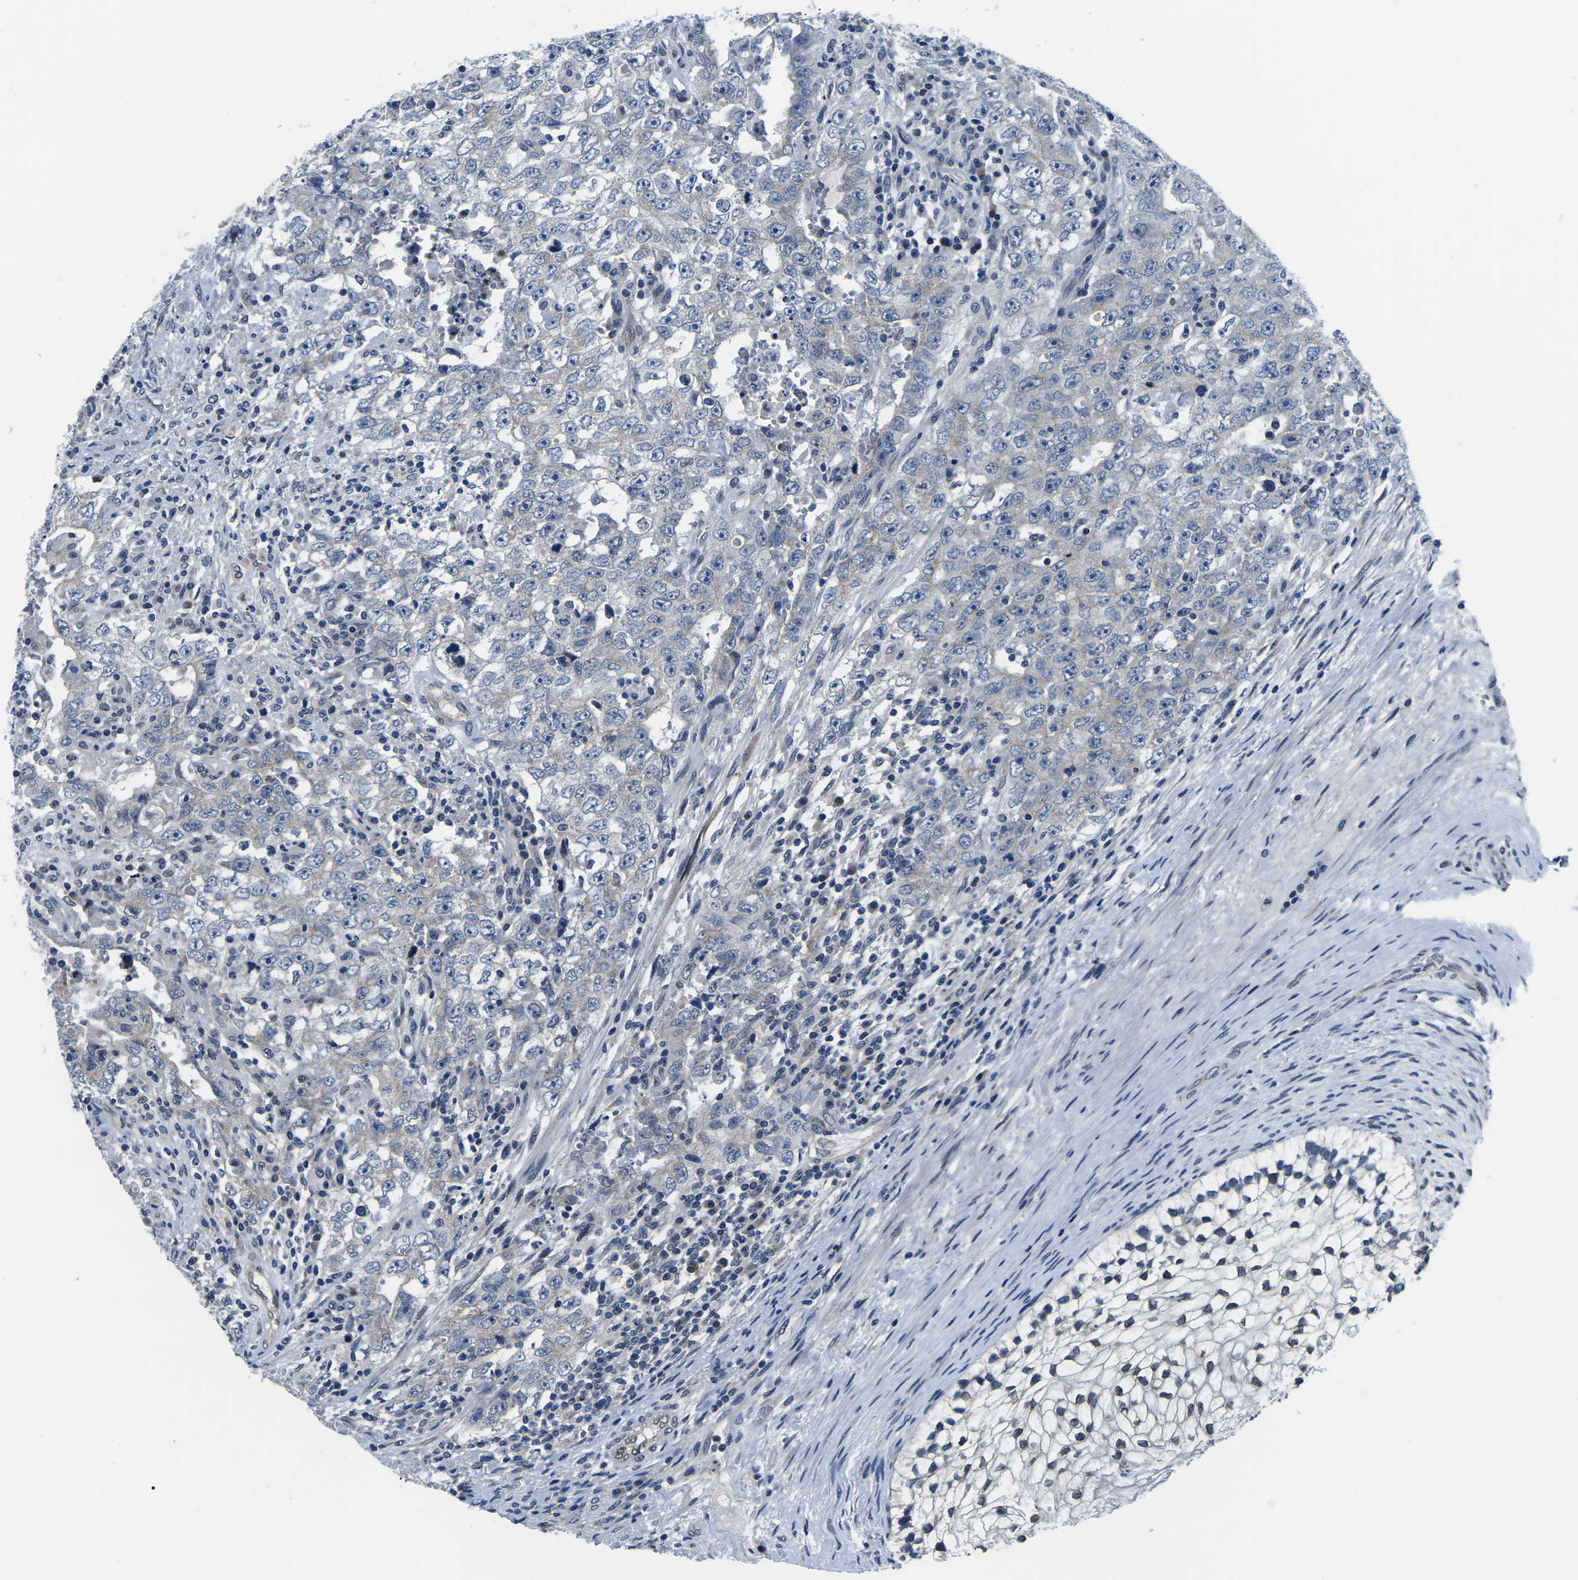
{"staining": {"intensity": "negative", "quantity": "none", "location": "none"}, "tissue": "testis cancer", "cell_type": "Tumor cells", "image_type": "cancer", "snomed": [{"axis": "morphology", "description": "Carcinoma, Embryonal, NOS"}, {"axis": "topography", "description": "Testis"}], "caption": "There is no significant positivity in tumor cells of testis embryonal carcinoma.", "gene": "SNX10", "patient": {"sex": "male", "age": 26}}